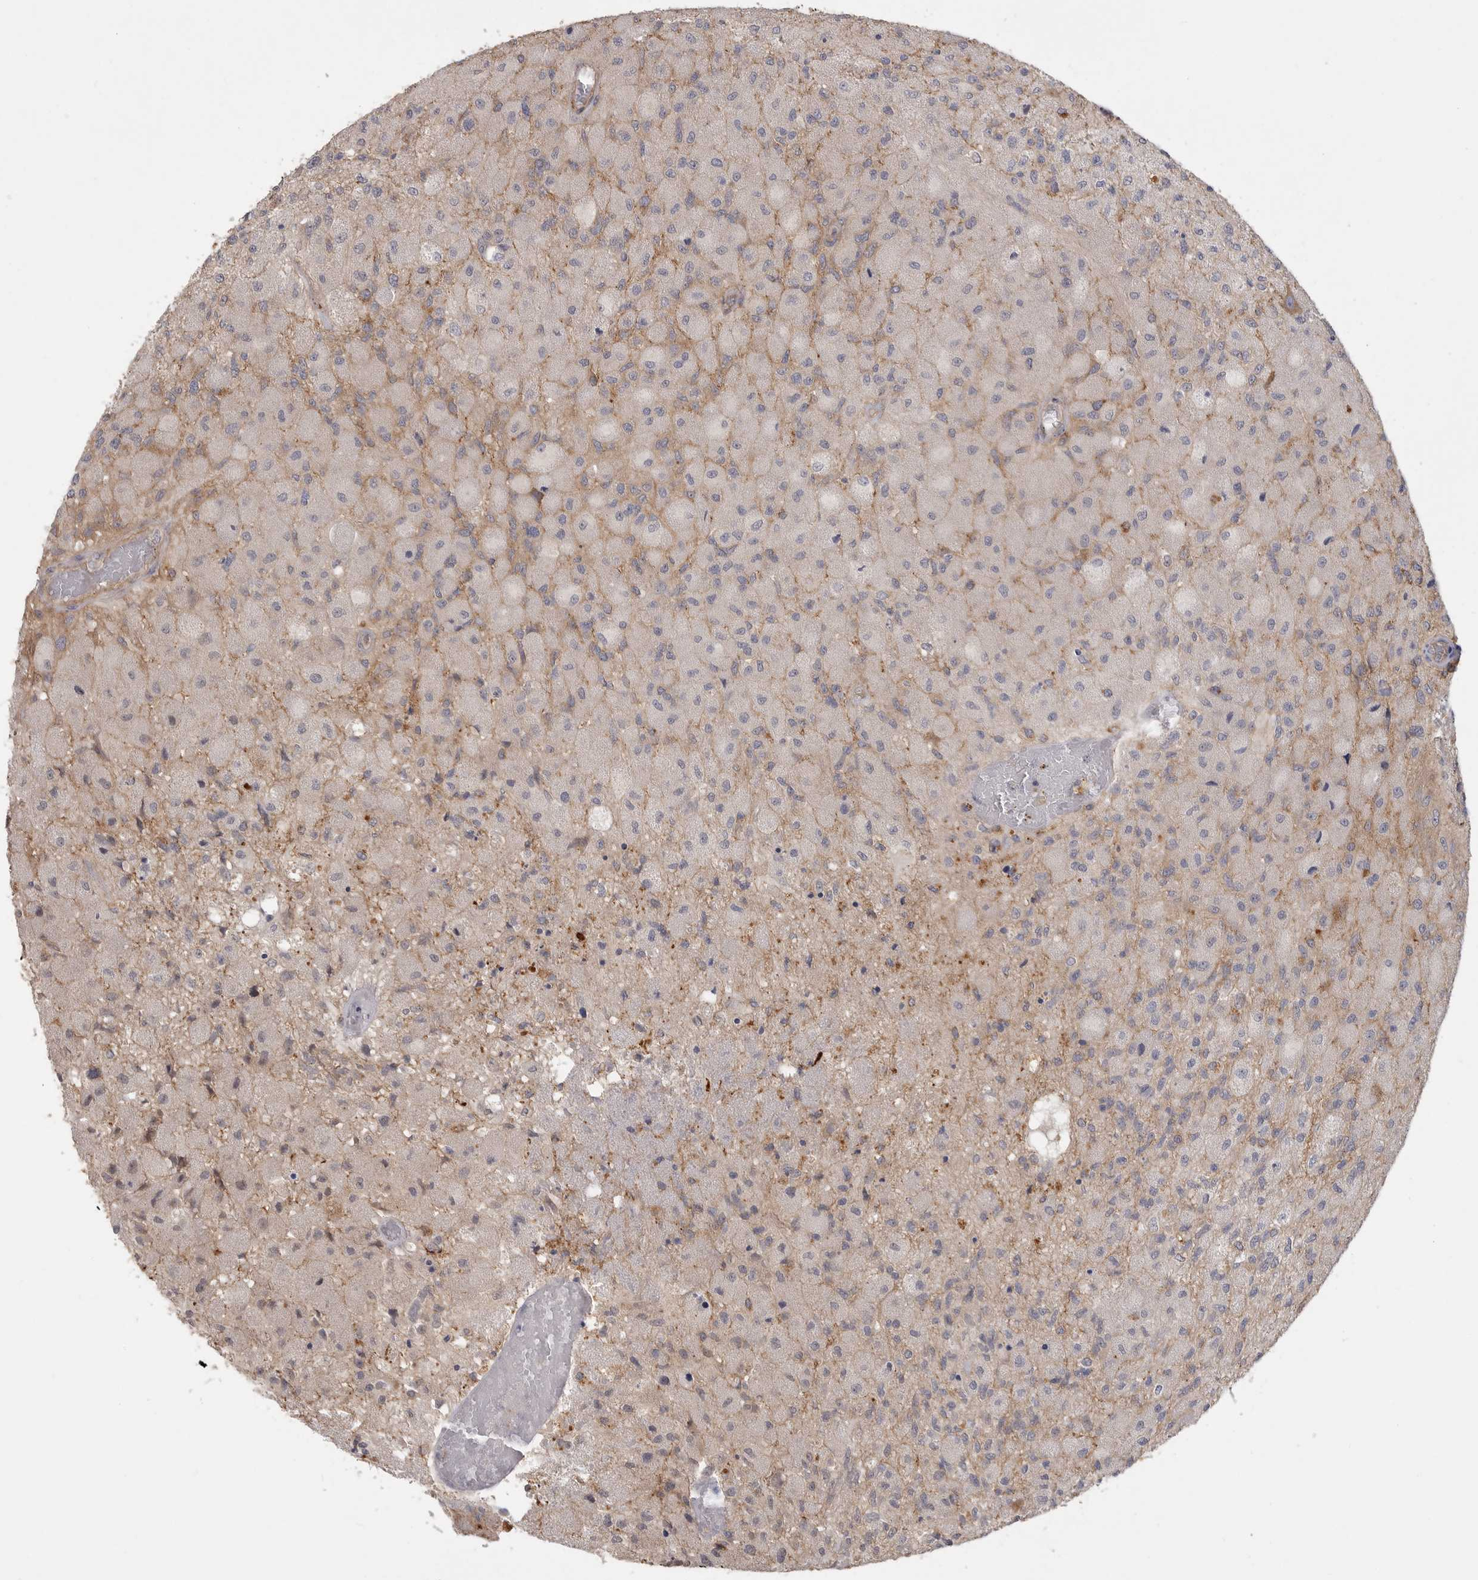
{"staining": {"intensity": "weak", "quantity": "25%-75%", "location": "cytoplasmic/membranous"}, "tissue": "glioma", "cell_type": "Tumor cells", "image_type": "cancer", "snomed": [{"axis": "morphology", "description": "Normal tissue, NOS"}, {"axis": "morphology", "description": "Glioma, malignant, High grade"}, {"axis": "topography", "description": "Cerebral cortex"}], "caption": "There is low levels of weak cytoplasmic/membranous staining in tumor cells of high-grade glioma (malignant), as demonstrated by immunohistochemical staining (brown color).", "gene": "ZNF232", "patient": {"sex": "male", "age": 77}}